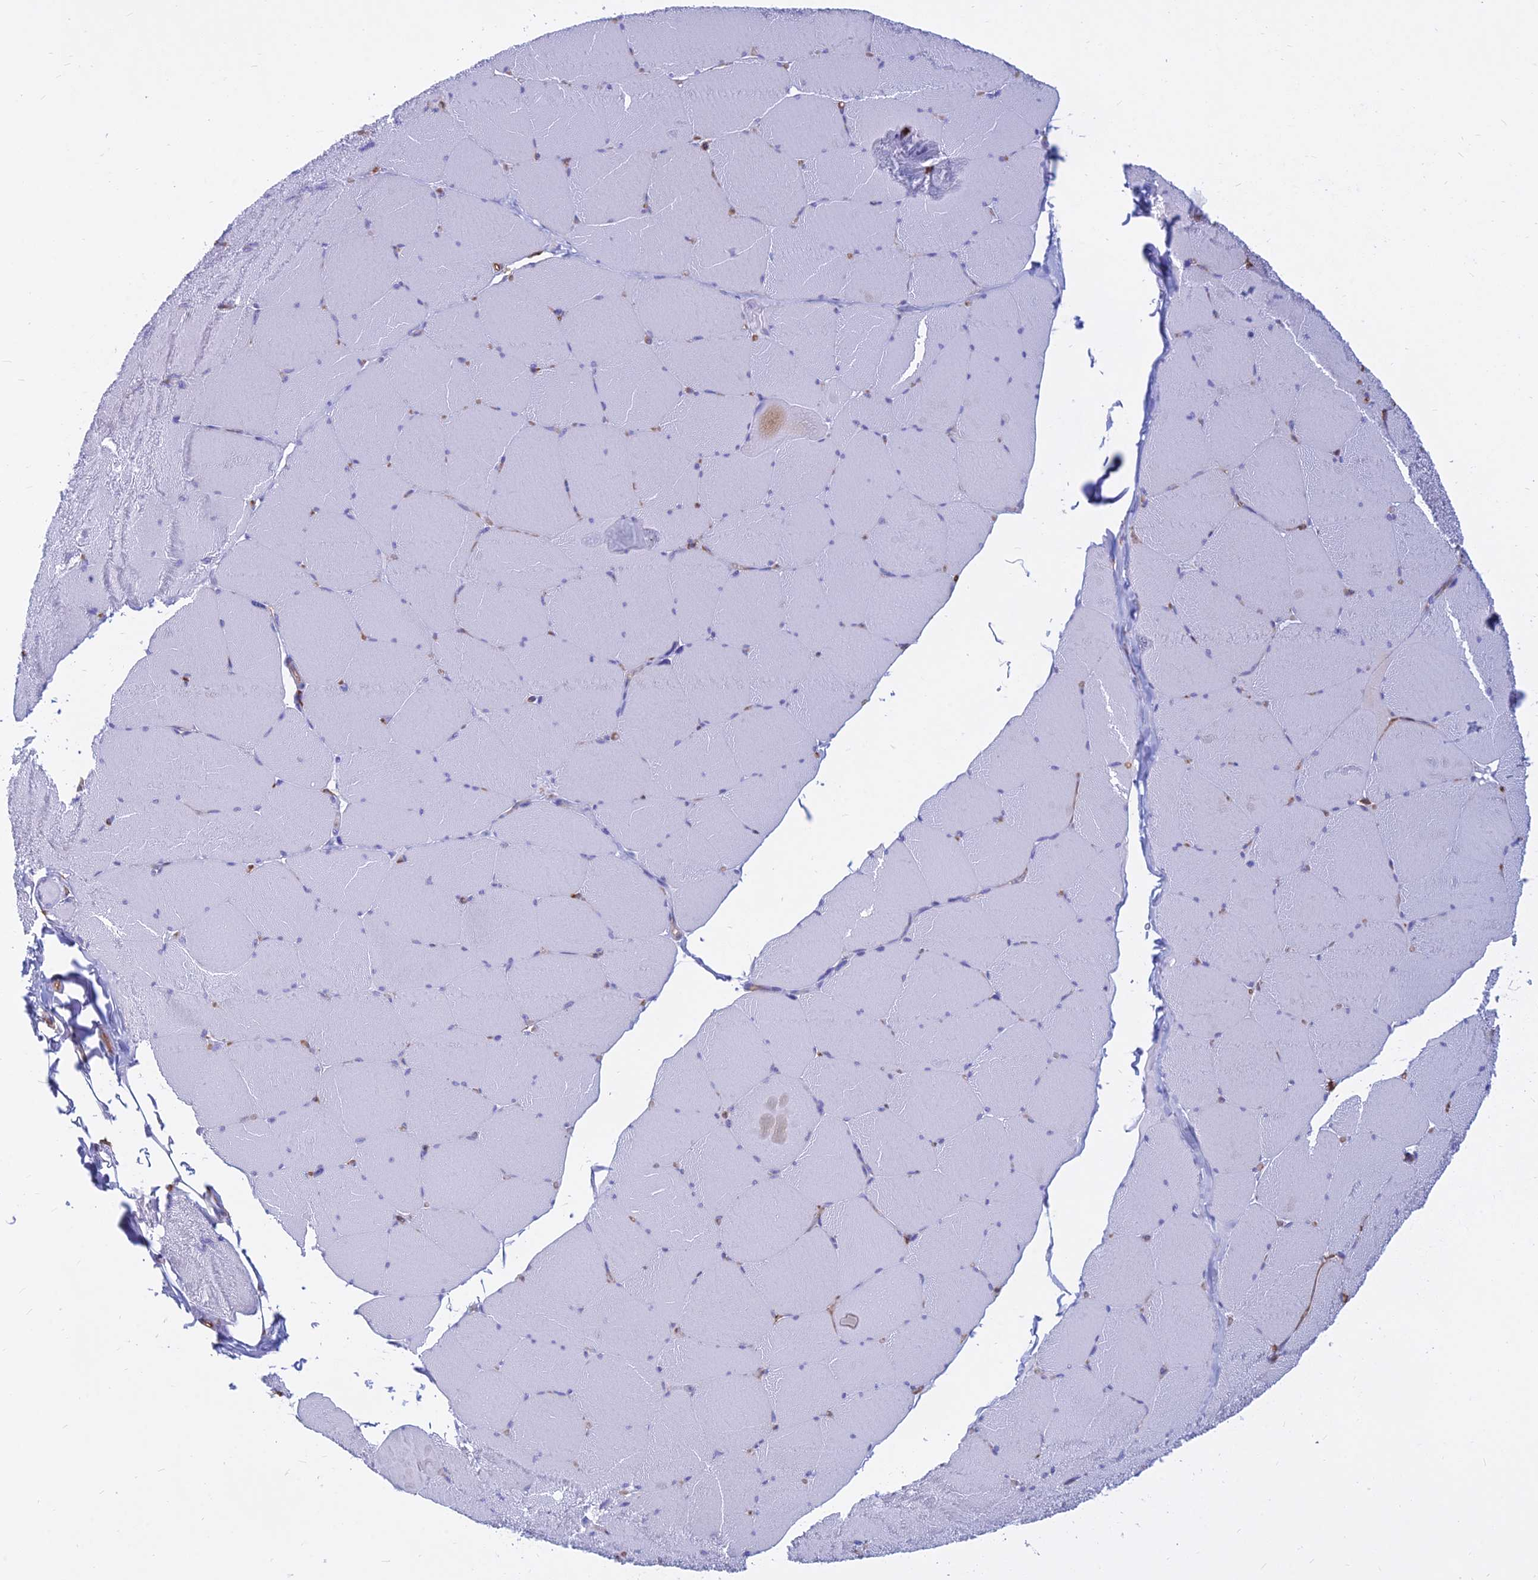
{"staining": {"intensity": "negative", "quantity": "none", "location": "none"}, "tissue": "skeletal muscle", "cell_type": "Myocytes", "image_type": "normal", "snomed": [{"axis": "morphology", "description": "Normal tissue, NOS"}, {"axis": "topography", "description": "Skeletal muscle"}, {"axis": "topography", "description": "Head-Neck"}], "caption": "An IHC micrograph of normal skeletal muscle is shown. There is no staining in myocytes of skeletal muscle. (DAB (3,3'-diaminobenzidine) IHC, high magnification).", "gene": "HLA", "patient": {"sex": "male", "age": 66}}